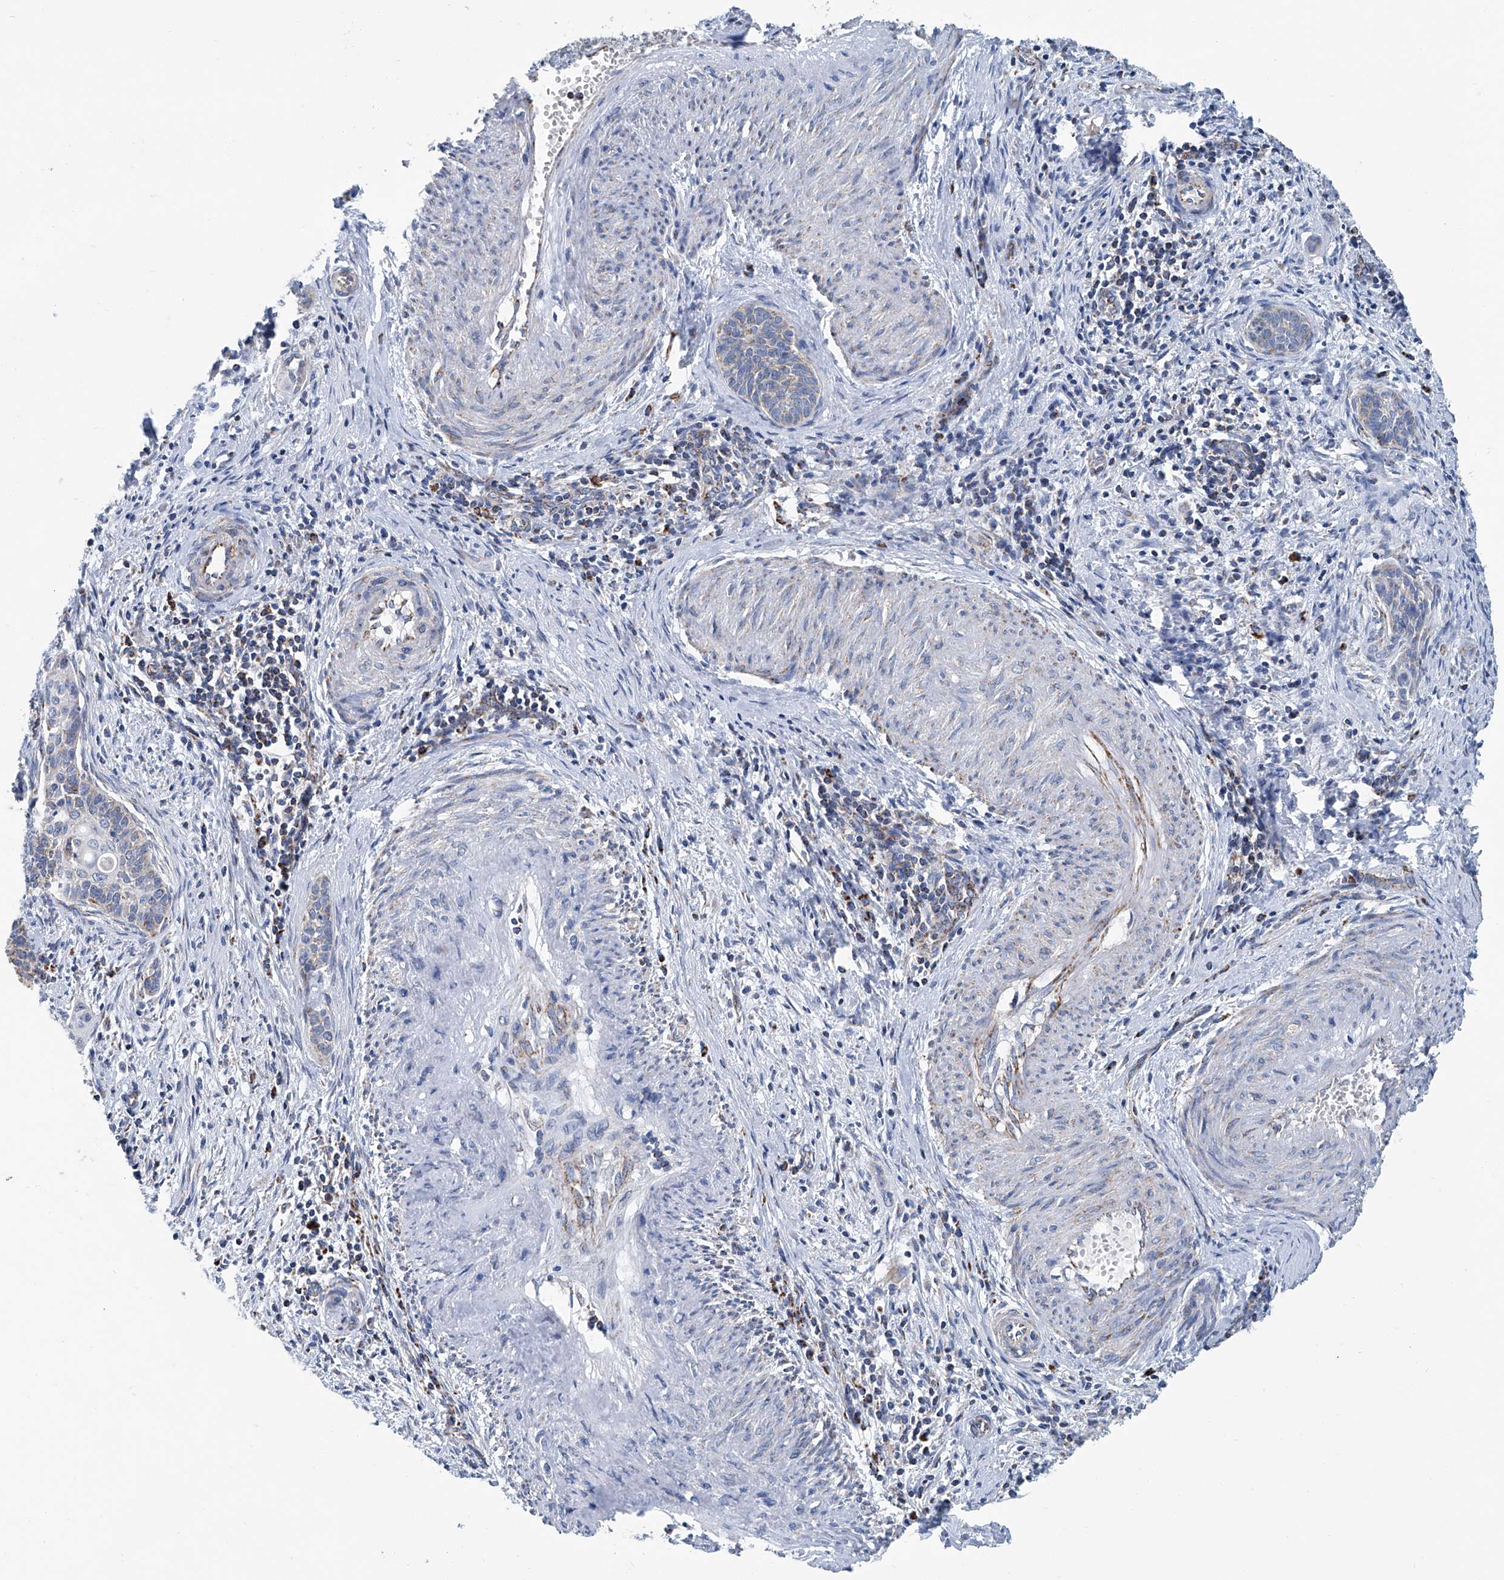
{"staining": {"intensity": "weak", "quantity": "<25%", "location": "cytoplasmic/membranous"}, "tissue": "cervical cancer", "cell_type": "Tumor cells", "image_type": "cancer", "snomed": [{"axis": "morphology", "description": "Squamous cell carcinoma, NOS"}, {"axis": "topography", "description": "Cervix"}], "caption": "Immunohistochemistry (IHC) image of human cervical cancer stained for a protein (brown), which reveals no staining in tumor cells.", "gene": "MT-ND1", "patient": {"sex": "female", "age": 33}}